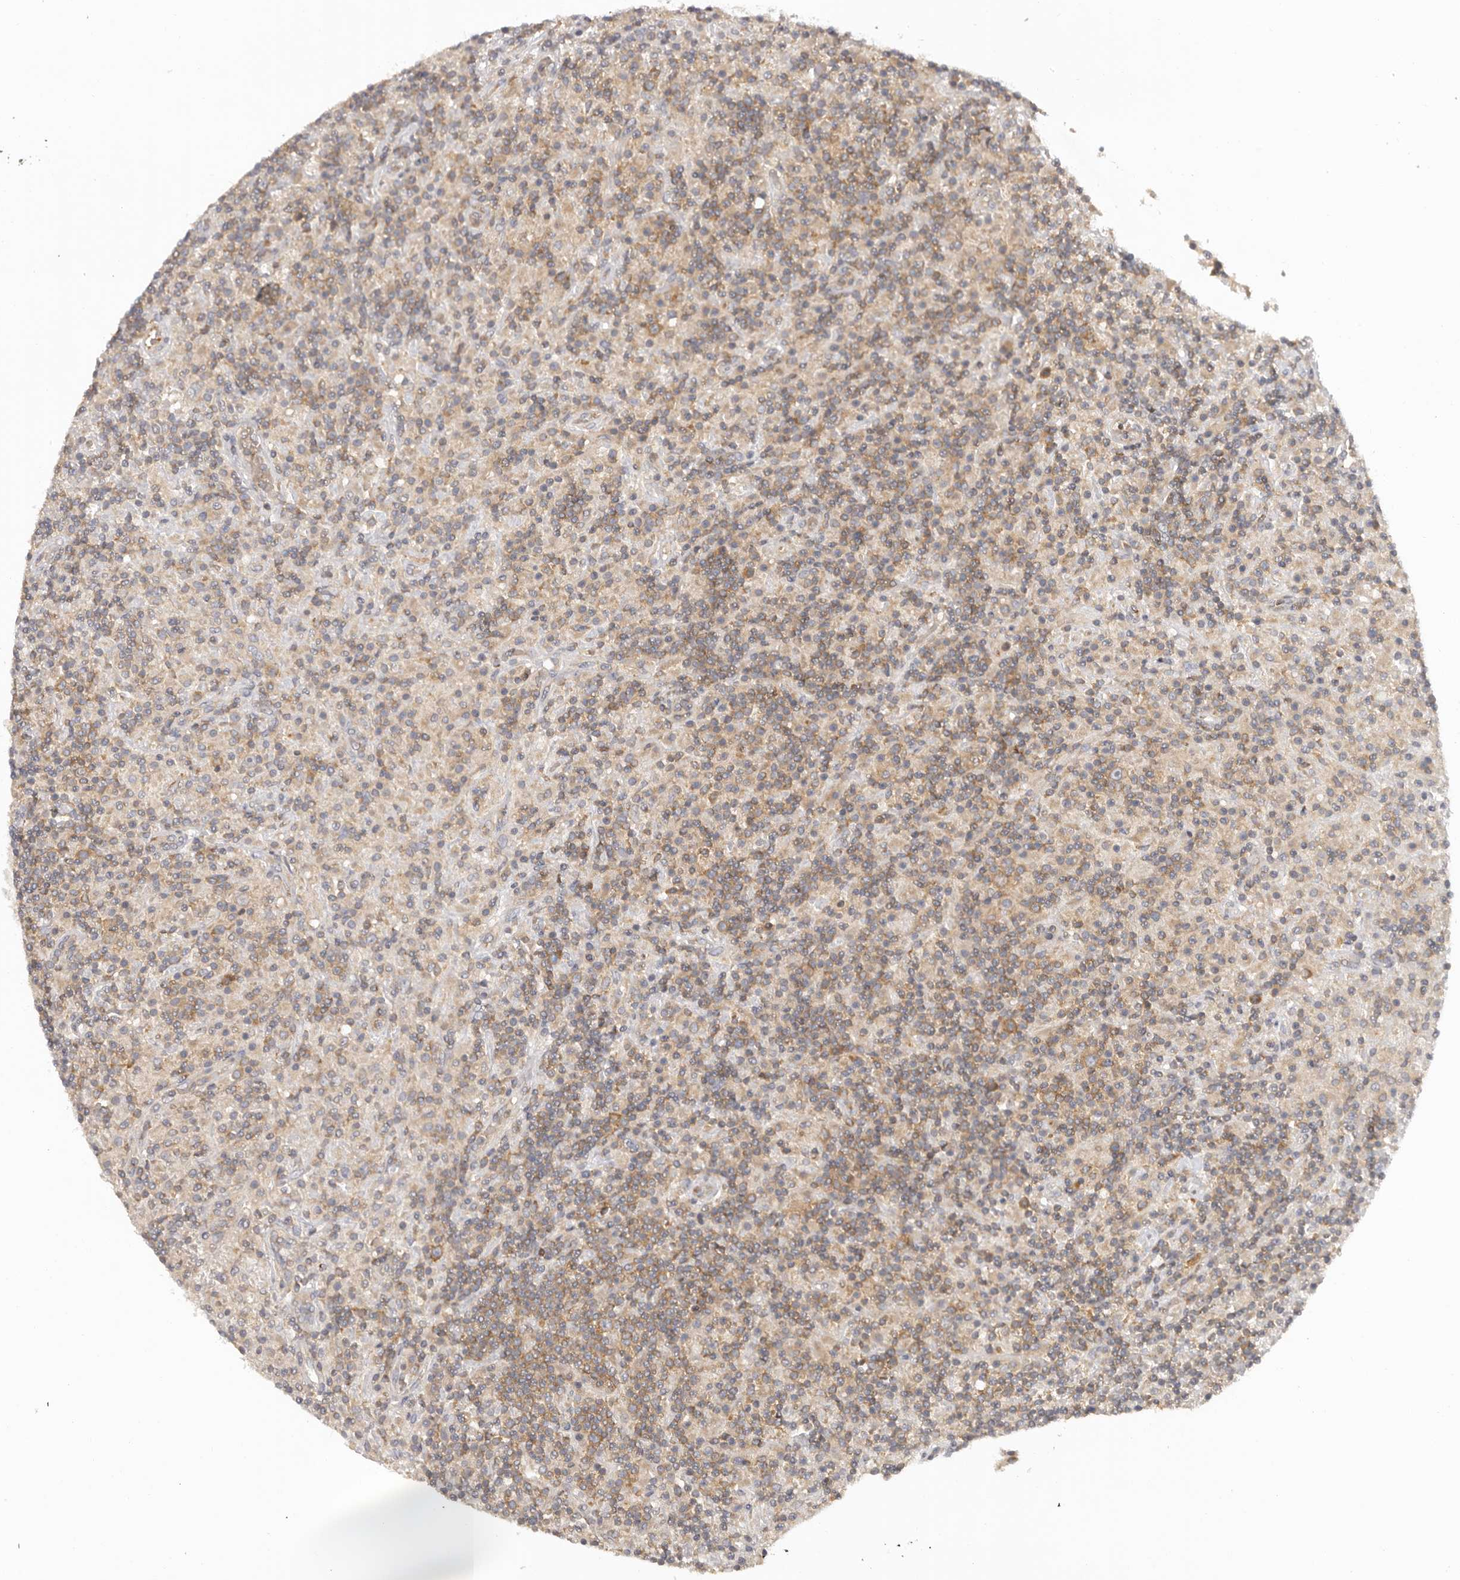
{"staining": {"intensity": "moderate", "quantity": ">75%", "location": "cytoplasmic/membranous"}, "tissue": "lymphoma", "cell_type": "Tumor cells", "image_type": "cancer", "snomed": [{"axis": "morphology", "description": "Hodgkin's disease, NOS"}, {"axis": "topography", "description": "Lymph node"}], "caption": "Protein analysis of Hodgkin's disease tissue demonstrates moderate cytoplasmic/membranous expression in approximately >75% of tumor cells.", "gene": "EEF1E1", "patient": {"sex": "male", "age": 70}}